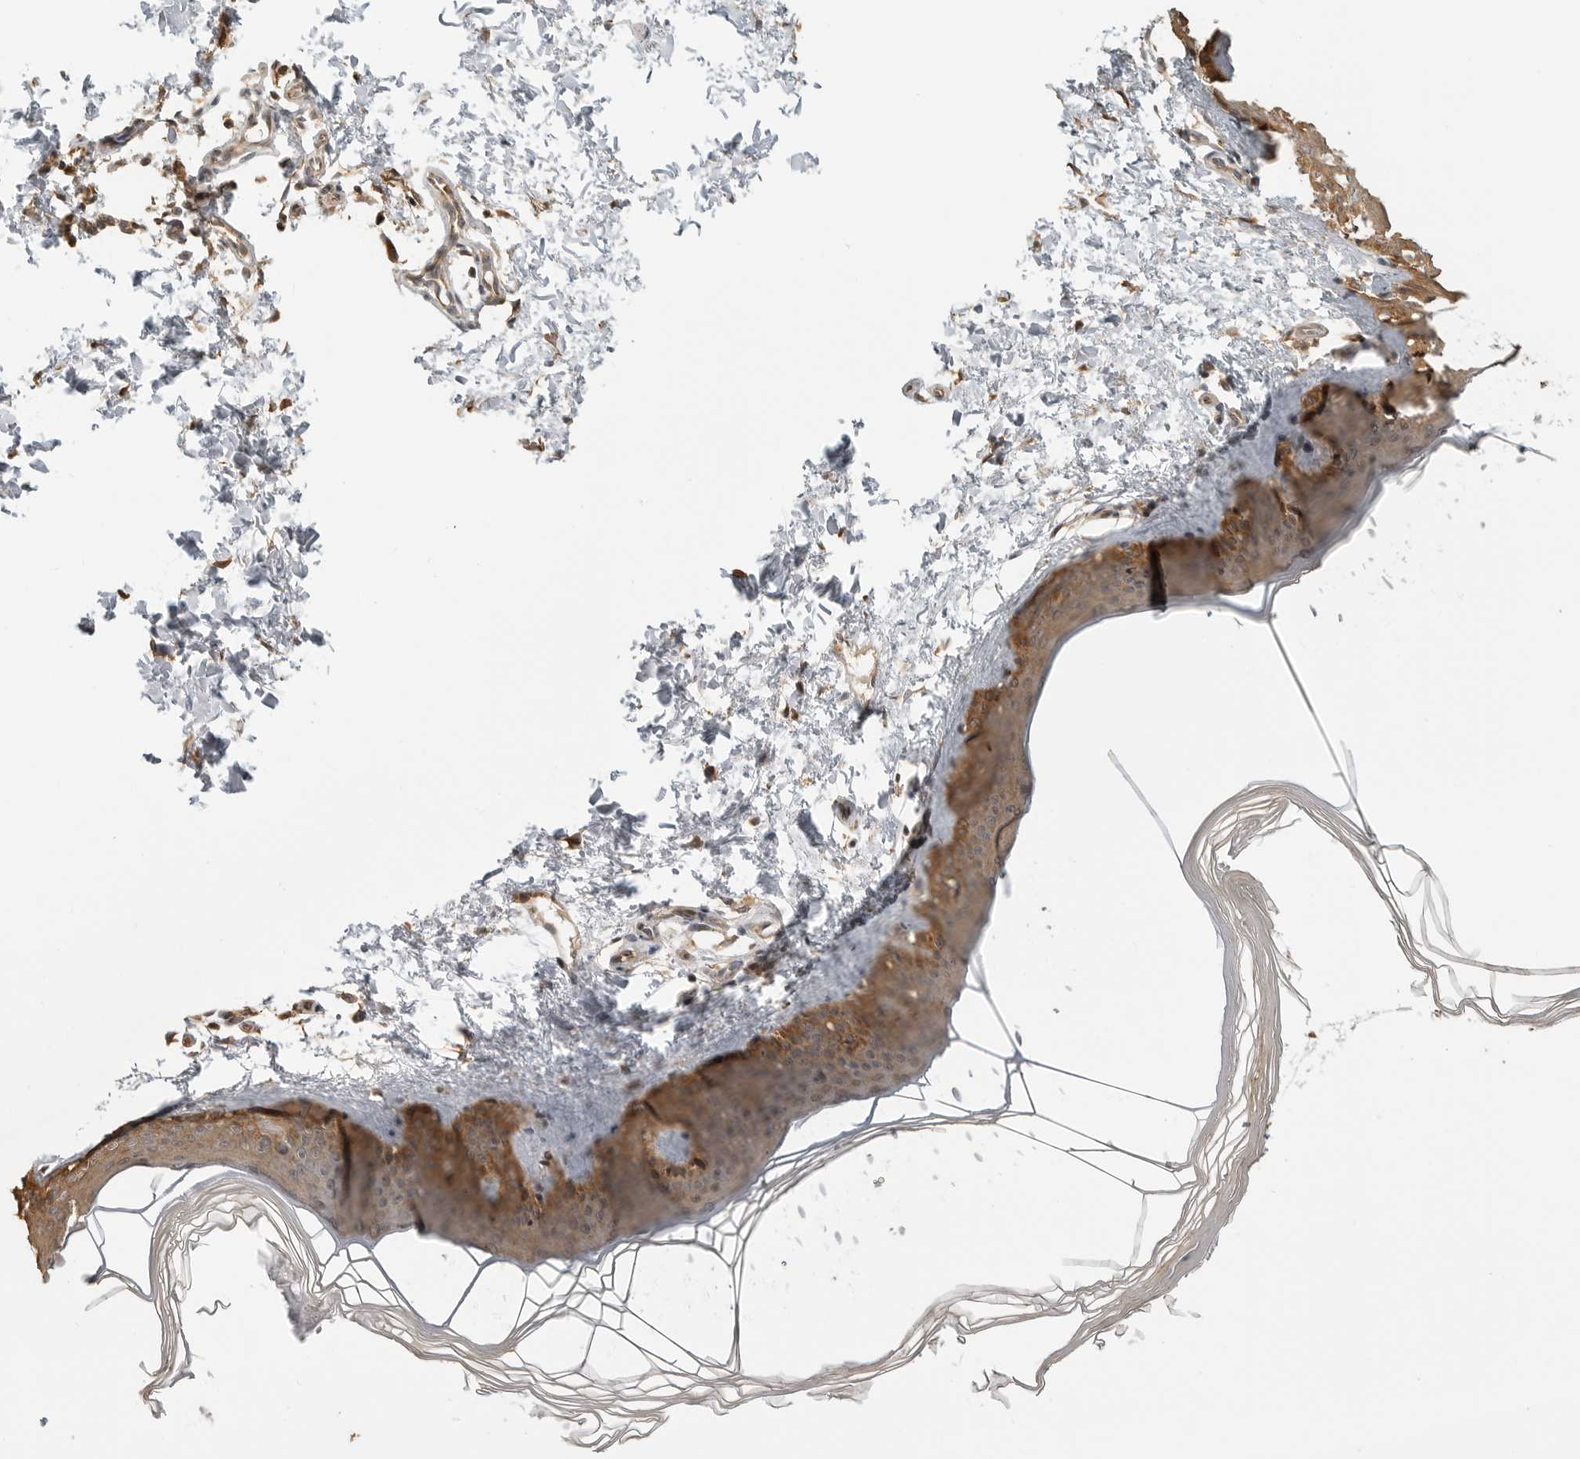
{"staining": {"intensity": "moderate", "quantity": ">75%", "location": "cytoplasmic/membranous"}, "tissue": "skin", "cell_type": "Fibroblasts", "image_type": "normal", "snomed": [{"axis": "morphology", "description": "Normal tissue, NOS"}, {"axis": "topography", "description": "Skin"}], "caption": "Protein analysis of unremarkable skin displays moderate cytoplasmic/membranous expression in about >75% of fibroblasts. Nuclei are stained in blue.", "gene": "IDO1", "patient": {"sex": "female", "age": 27}}